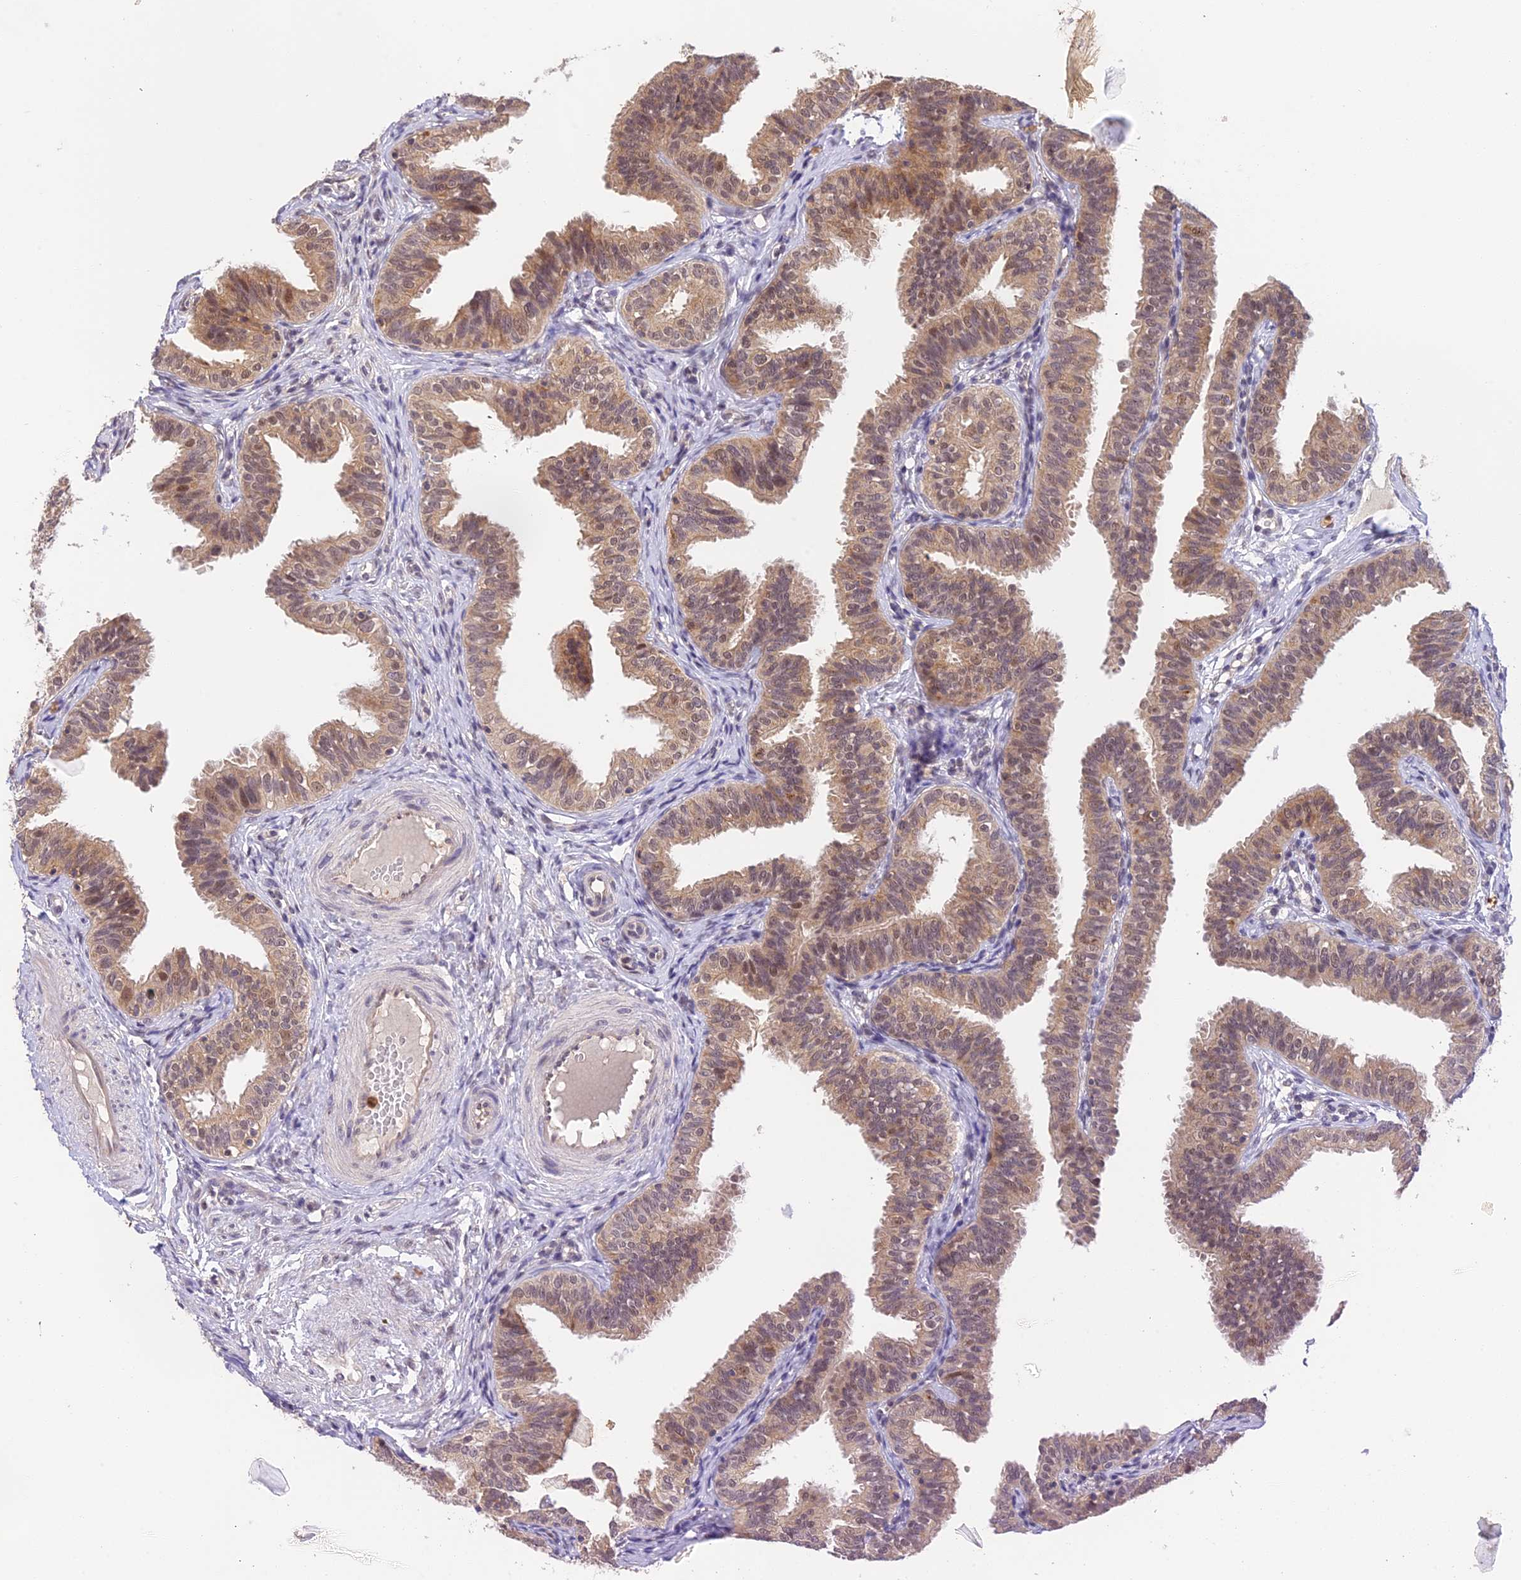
{"staining": {"intensity": "moderate", "quantity": "25%-75%", "location": "cytoplasmic/membranous,nuclear"}, "tissue": "fallopian tube", "cell_type": "Glandular cells", "image_type": "normal", "snomed": [{"axis": "morphology", "description": "Normal tissue, NOS"}, {"axis": "topography", "description": "Fallopian tube"}], "caption": "Glandular cells exhibit medium levels of moderate cytoplasmic/membranous,nuclear expression in approximately 25%-75% of cells in benign human fallopian tube. Using DAB (3,3'-diaminobenzidine) (brown) and hematoxylin (blue) stains, captured at high magnification using brightfield microscopy.", "gene": "PEX16", "patient": {"sex": "female", "age": 35}}